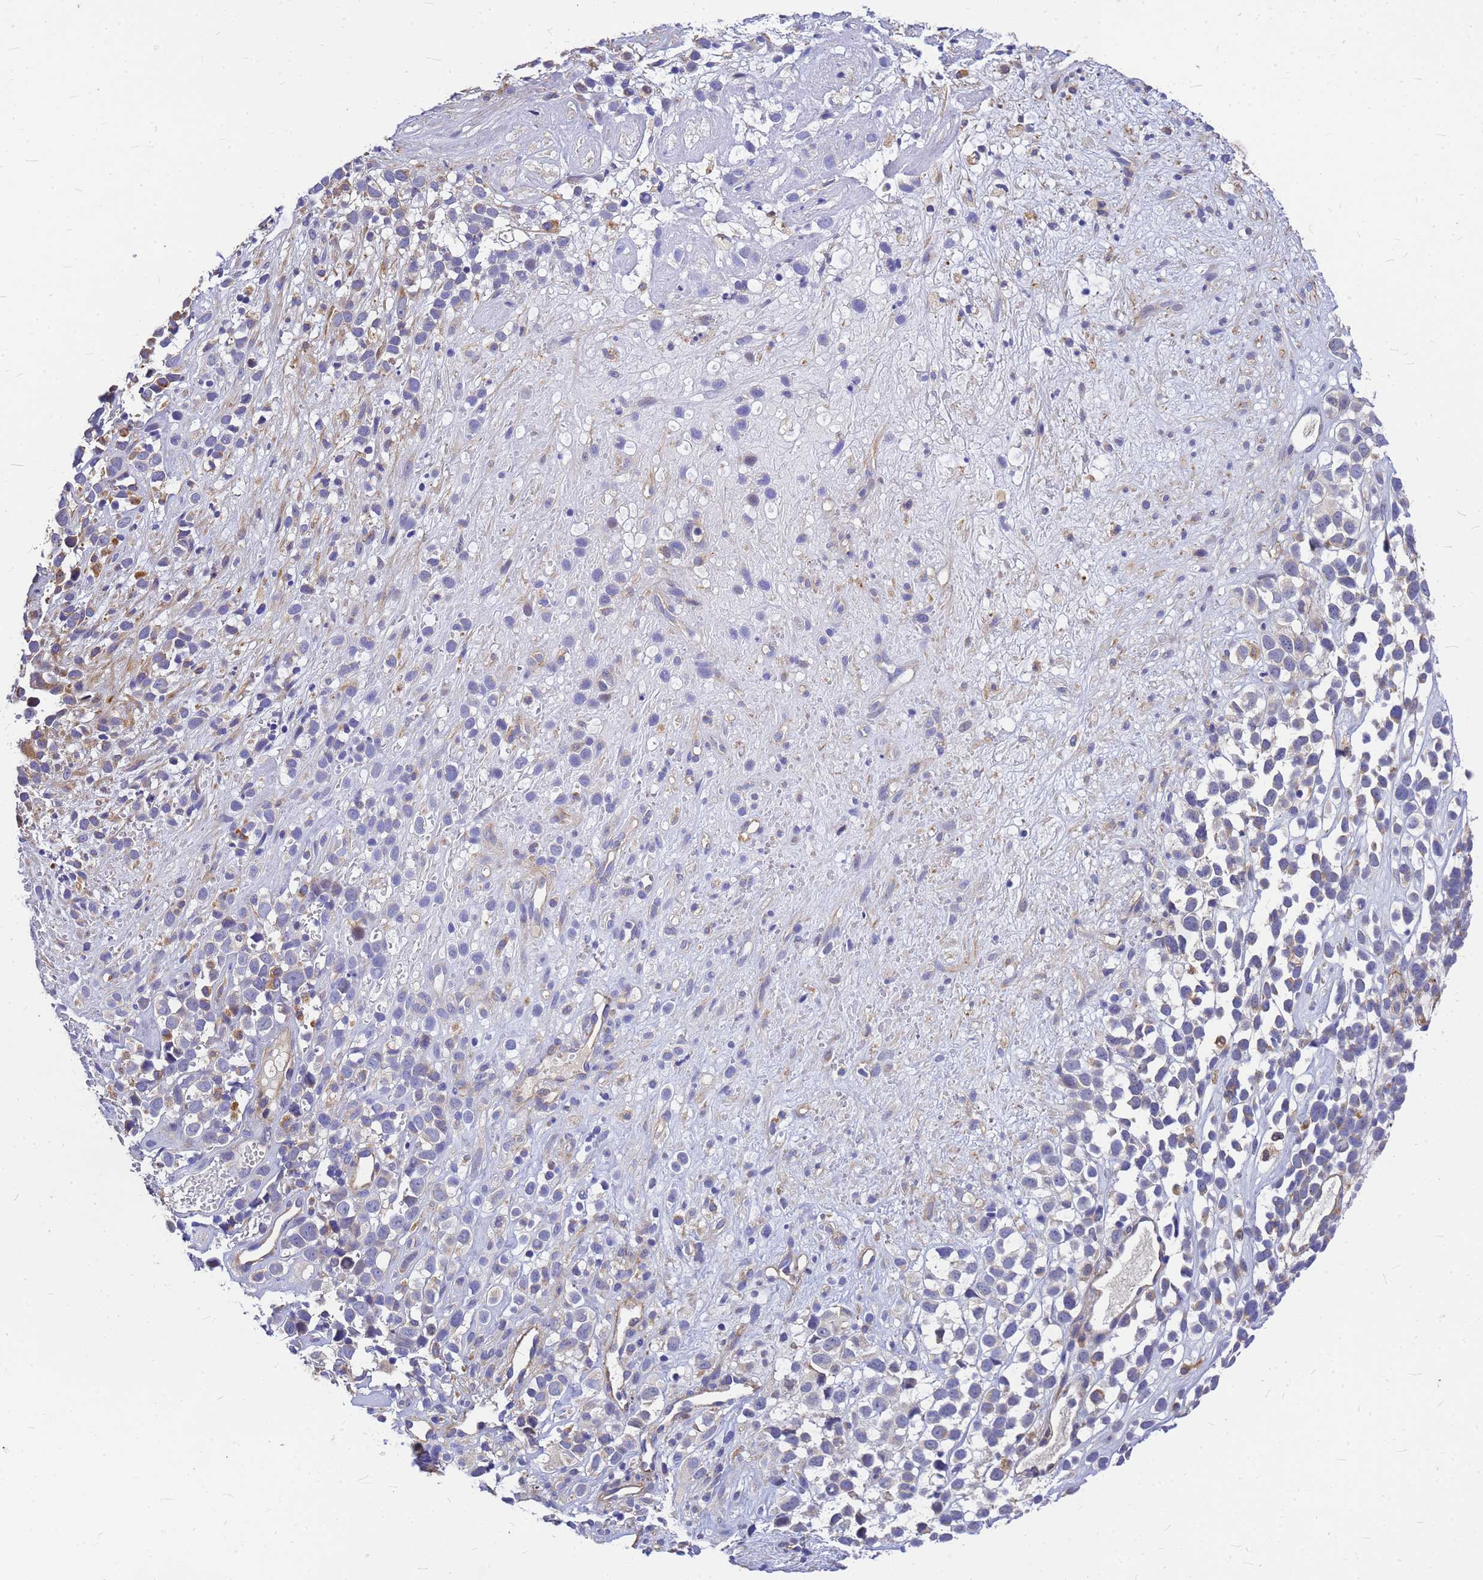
{"staining": {"intensity": "negative", "quantity": "none", "location": "none"}, "tissue": "melanoma", "cell_type": "Tumor cells", "image_type": "cancer", "snomed": [{"axis": "morphology", "description": "Malignant melanoma, NOS"}, {"axis": "topography", "description": "Nose, NOS"}], "caption": "Immunohistochemistry of malignant melanoma exhibits no staining in tumor cells.", "gene": "FBXW5", "patient": {"sex": "female", "age": 48}}